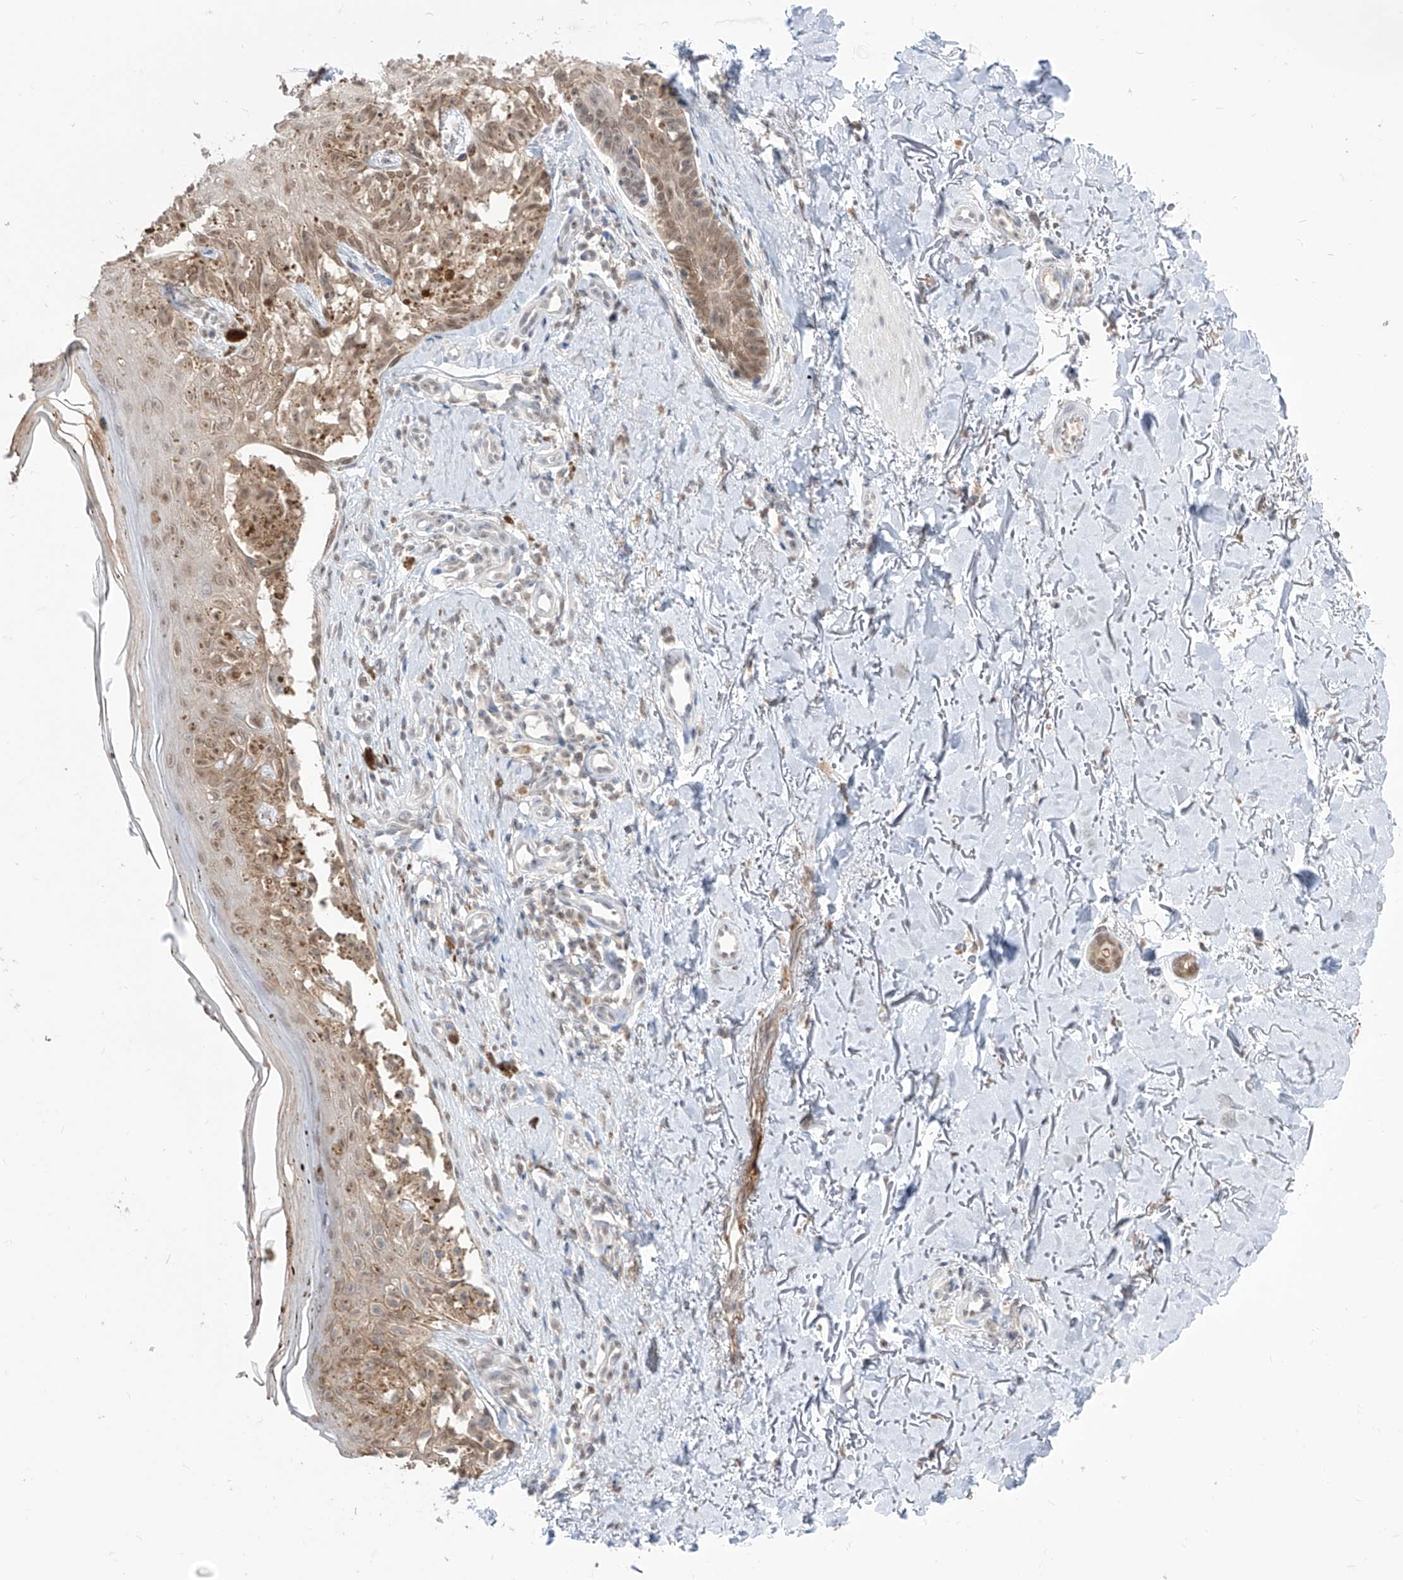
{"staining": {"intensity": "moderate", "quantity": ">75%", "location": "cytoplasmic/membranous,nuclear"}, "tissue": "melanoma", "cell_type": "Tumor cells", "image_type": "cancer", "snomed": [{"axis": "morphology", "description": "Malignant melanoma, NOS"}, {"axis": "topography", "description": "Skin"}], "caption": "IHC of human malignant melanoma reveals medium levels of moderate cytoplasmic/membranous and nuclear staining in about >75% of tumor cells.", "gene": "BROX", "patient": {"sex": "female", "age": 50}}